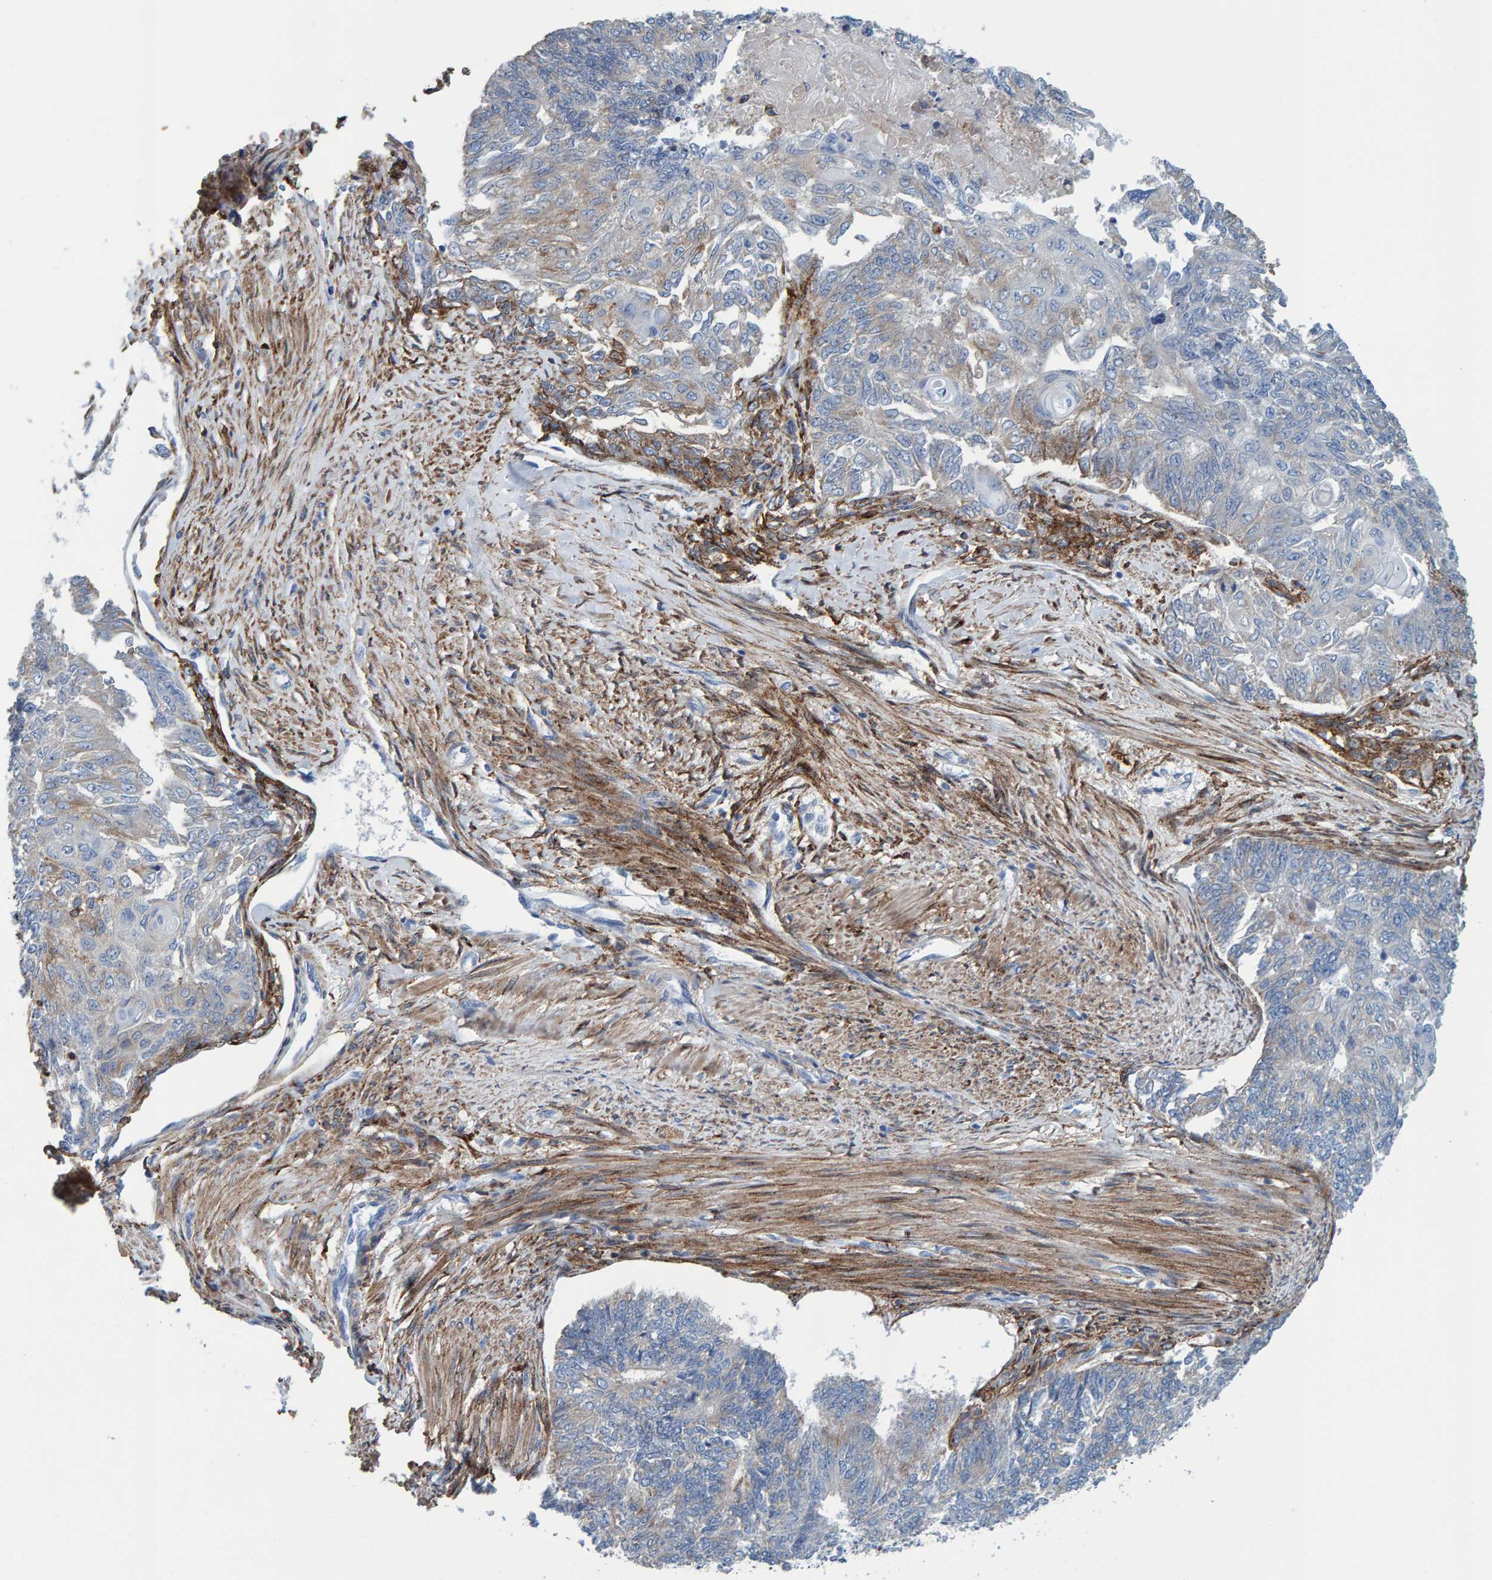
{"staining": {"intensity": "negative", "quantity": "none", "location": "none"}, "tissue": "endometrial cancer", "cell_type": "Tumor cells", "image_type": "cancer", "snomed": [{"axis": "morphology", "description": "Adenocarcinoma, NOS"}, {"axis": "topography", "description": "Endometrium"}], "caption": "This micrograph is of endometrial adenocarcinoma stained with immunohistochemistry (IHC) to label a protein in brown with the nuclei are counter-stained blue. There is no expression in tumor cells.", "gene": "LRP1", "patient": {"sex": "female", "age": 32}}